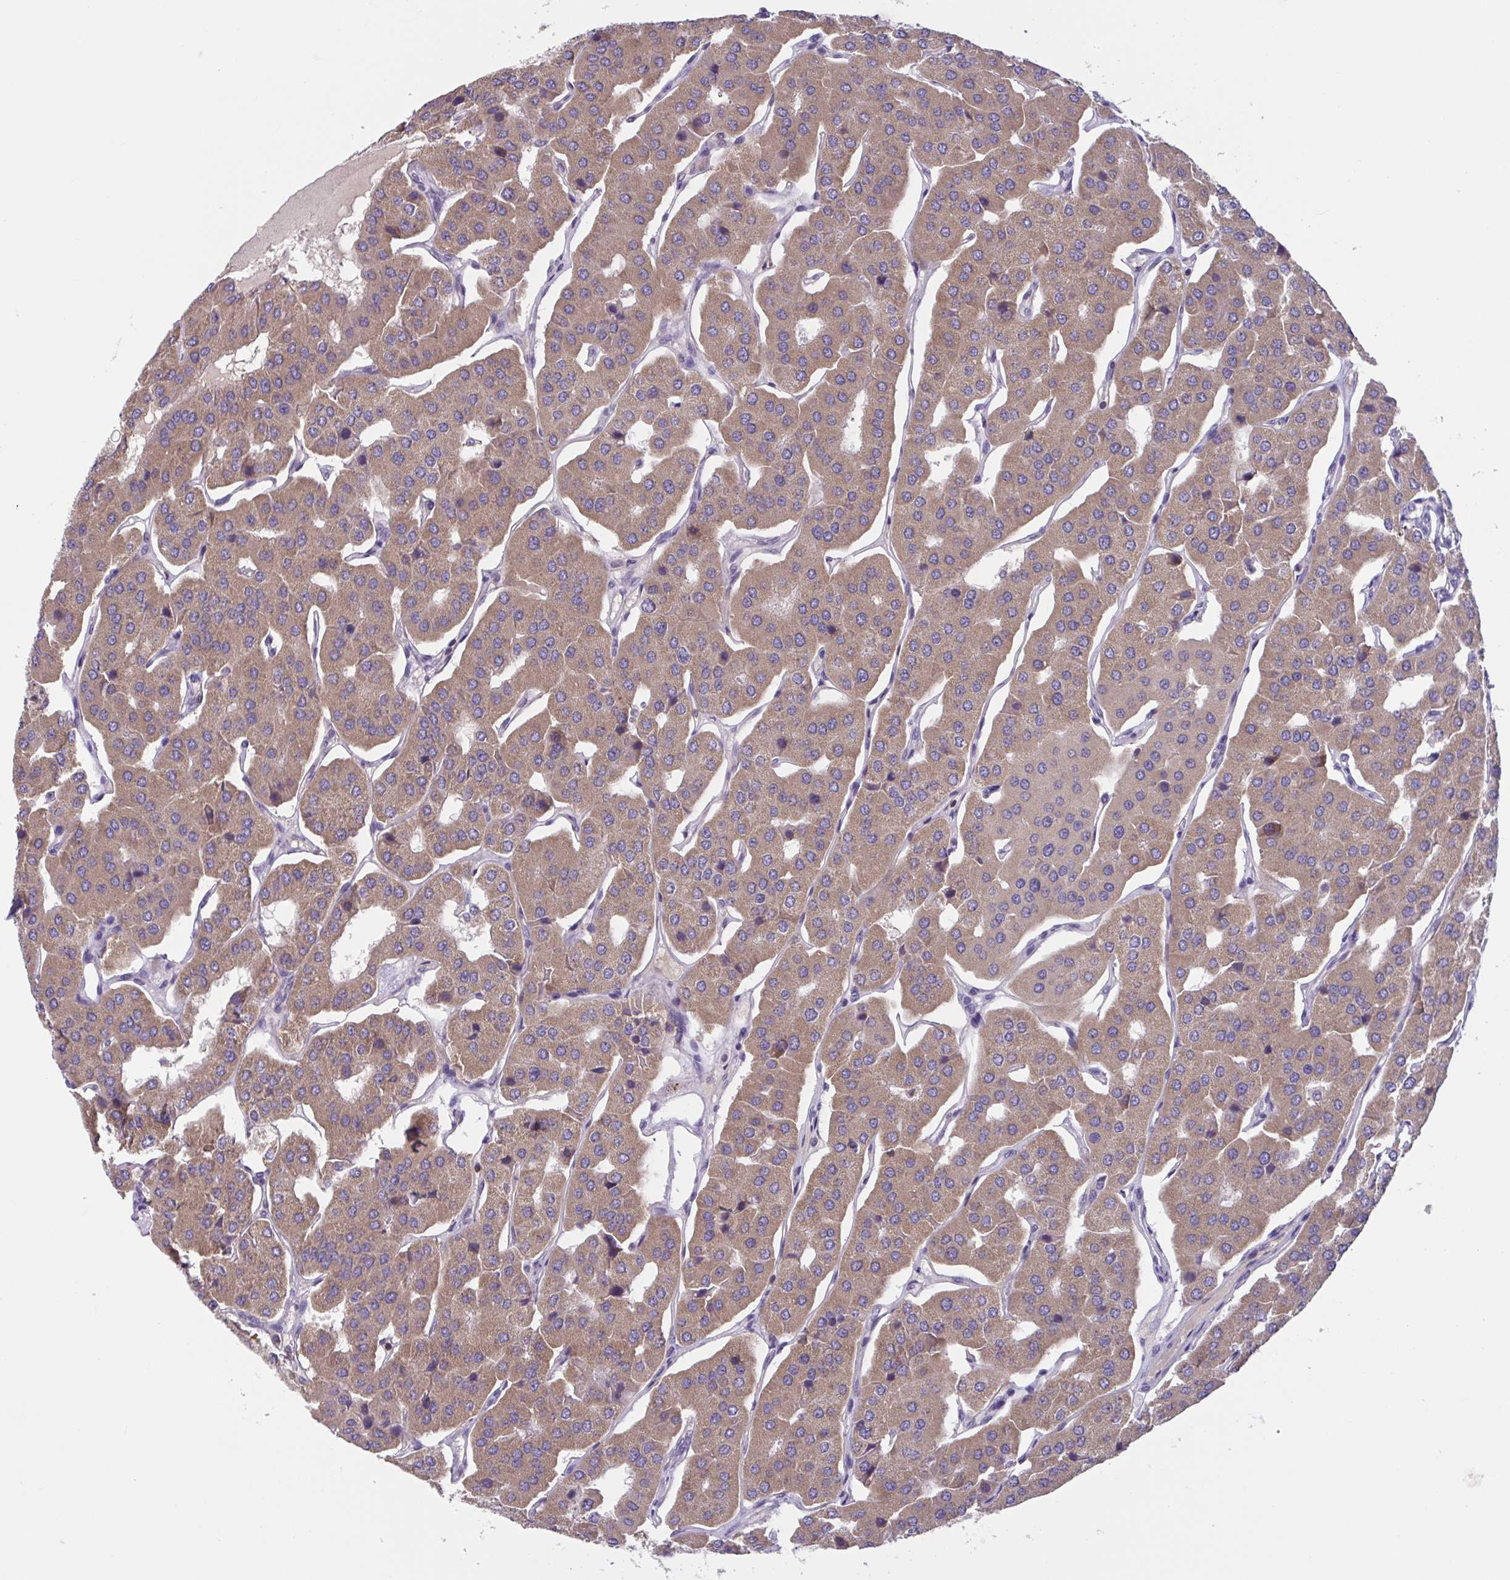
{"staining": {"intensity": "moderate", "quantity": ">75%", "location": "cytoplasmic/membranous"}, "tissue": "parathyroid gland", "cell_type": "Glandular cells", "image_type": "normal", "snomed": [{"axis": "morphology", "description": "Normal tissue, NOS"}, {"axis": "morphology", "description": "Adenoma, NOS"}, {"axis": "topography", "description": "Parathyroid gland"}], "caption": "This photomicrograph shows normal parathyroid gland stained with immunohistochemistry (IHC) to label a protein in brown. The cytoplasmic/membranous of glandular cells show moderate positivity for the protein. Nuclei are counter-stained blue.", "gene": "WNT9B", "patient": {"sex": "female", "age": 86}}